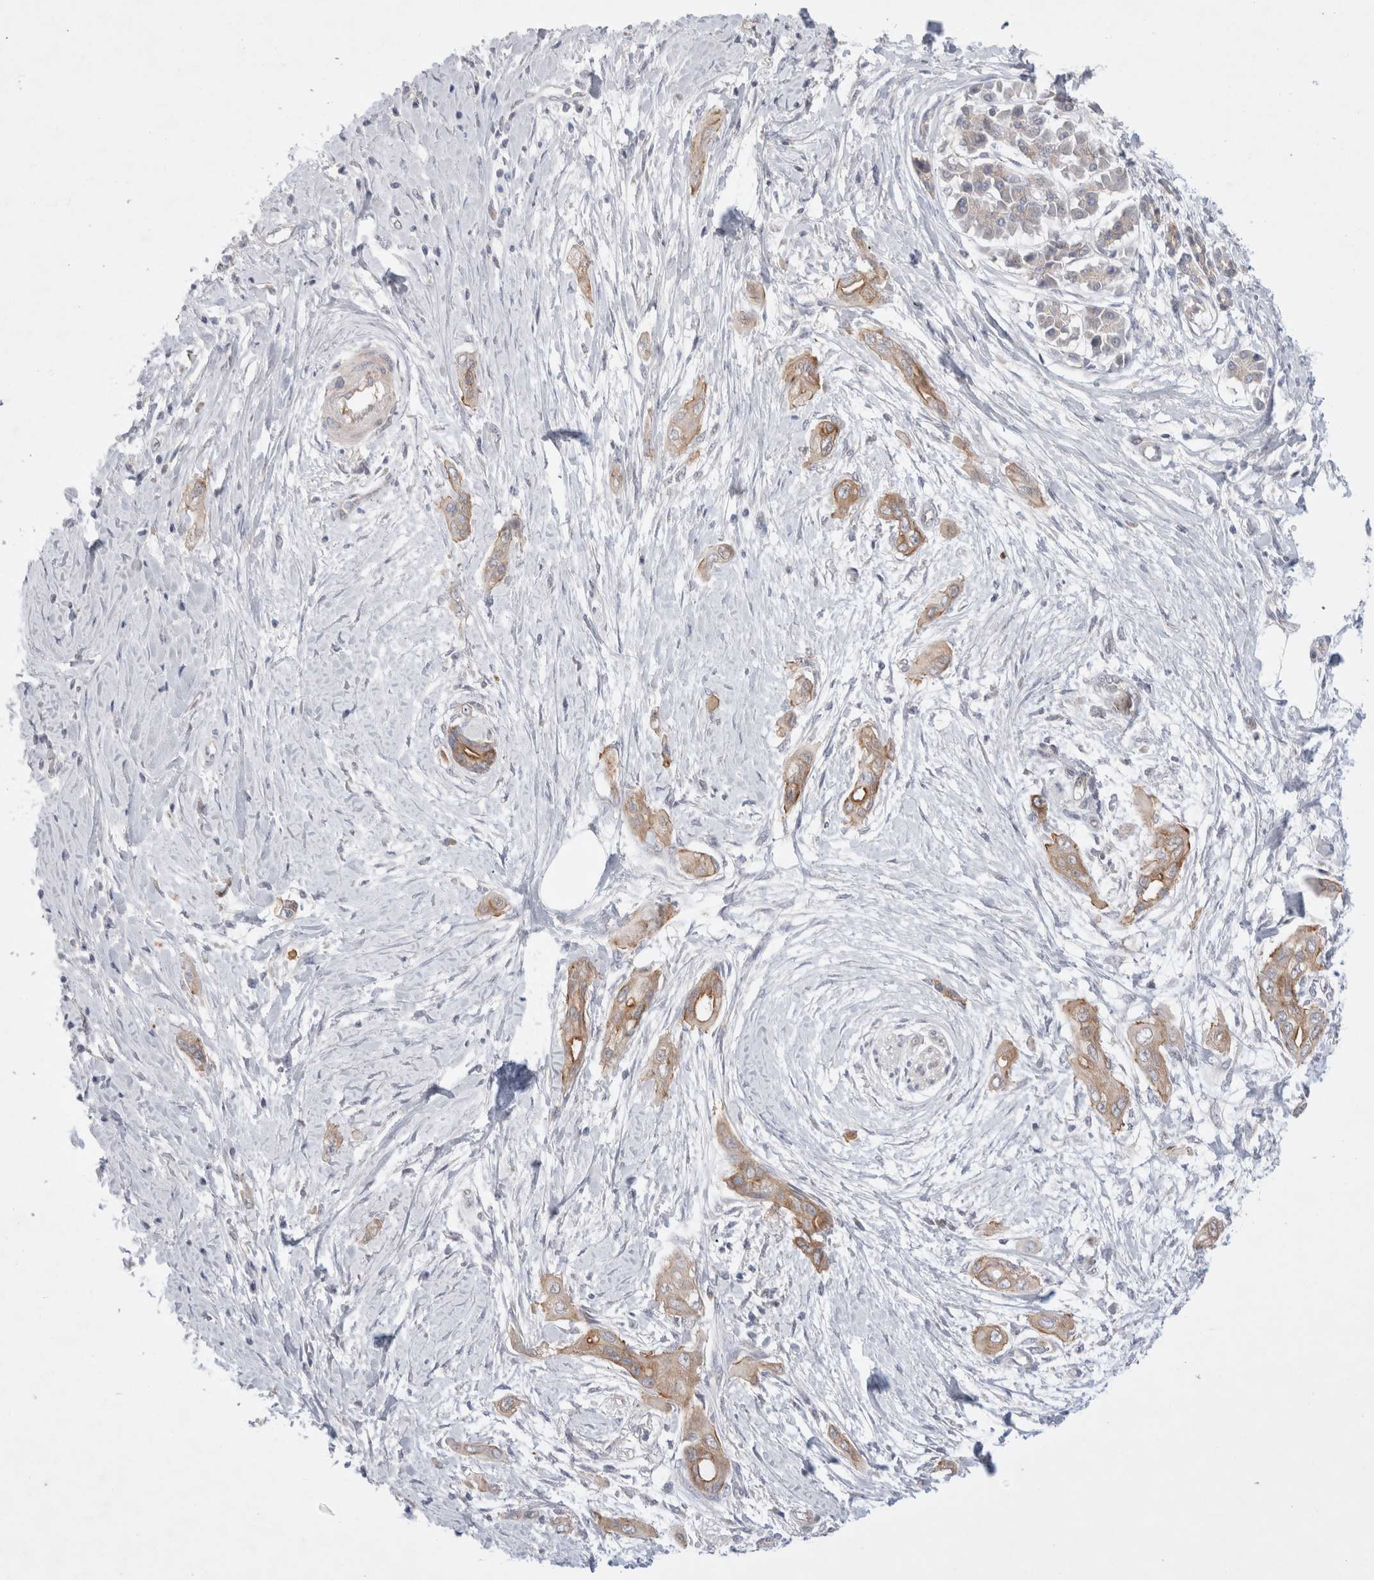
{"staining": {"intensity": "weak", "quantity": "25%-75%", "location": "cytoplasmic/membranous"}, "tissue": "pancreatic cancer", "cell_type": "Tumor cells", "image_type": "cancer", "snomed": [{"axis": "morphology", "description": "Adenocarcinoma, NOS"}, {"axis": "topography", "description": "Pancreas"}], "caption": "Pancreatic cancer tissue exhibits weak cytoplasmic/membranous staining in approximately 25%-75% of tumor cells, visualized by immunohistochemistry.", "gene": "IFT74", "patient": {"sex": "male", "age": 59}}